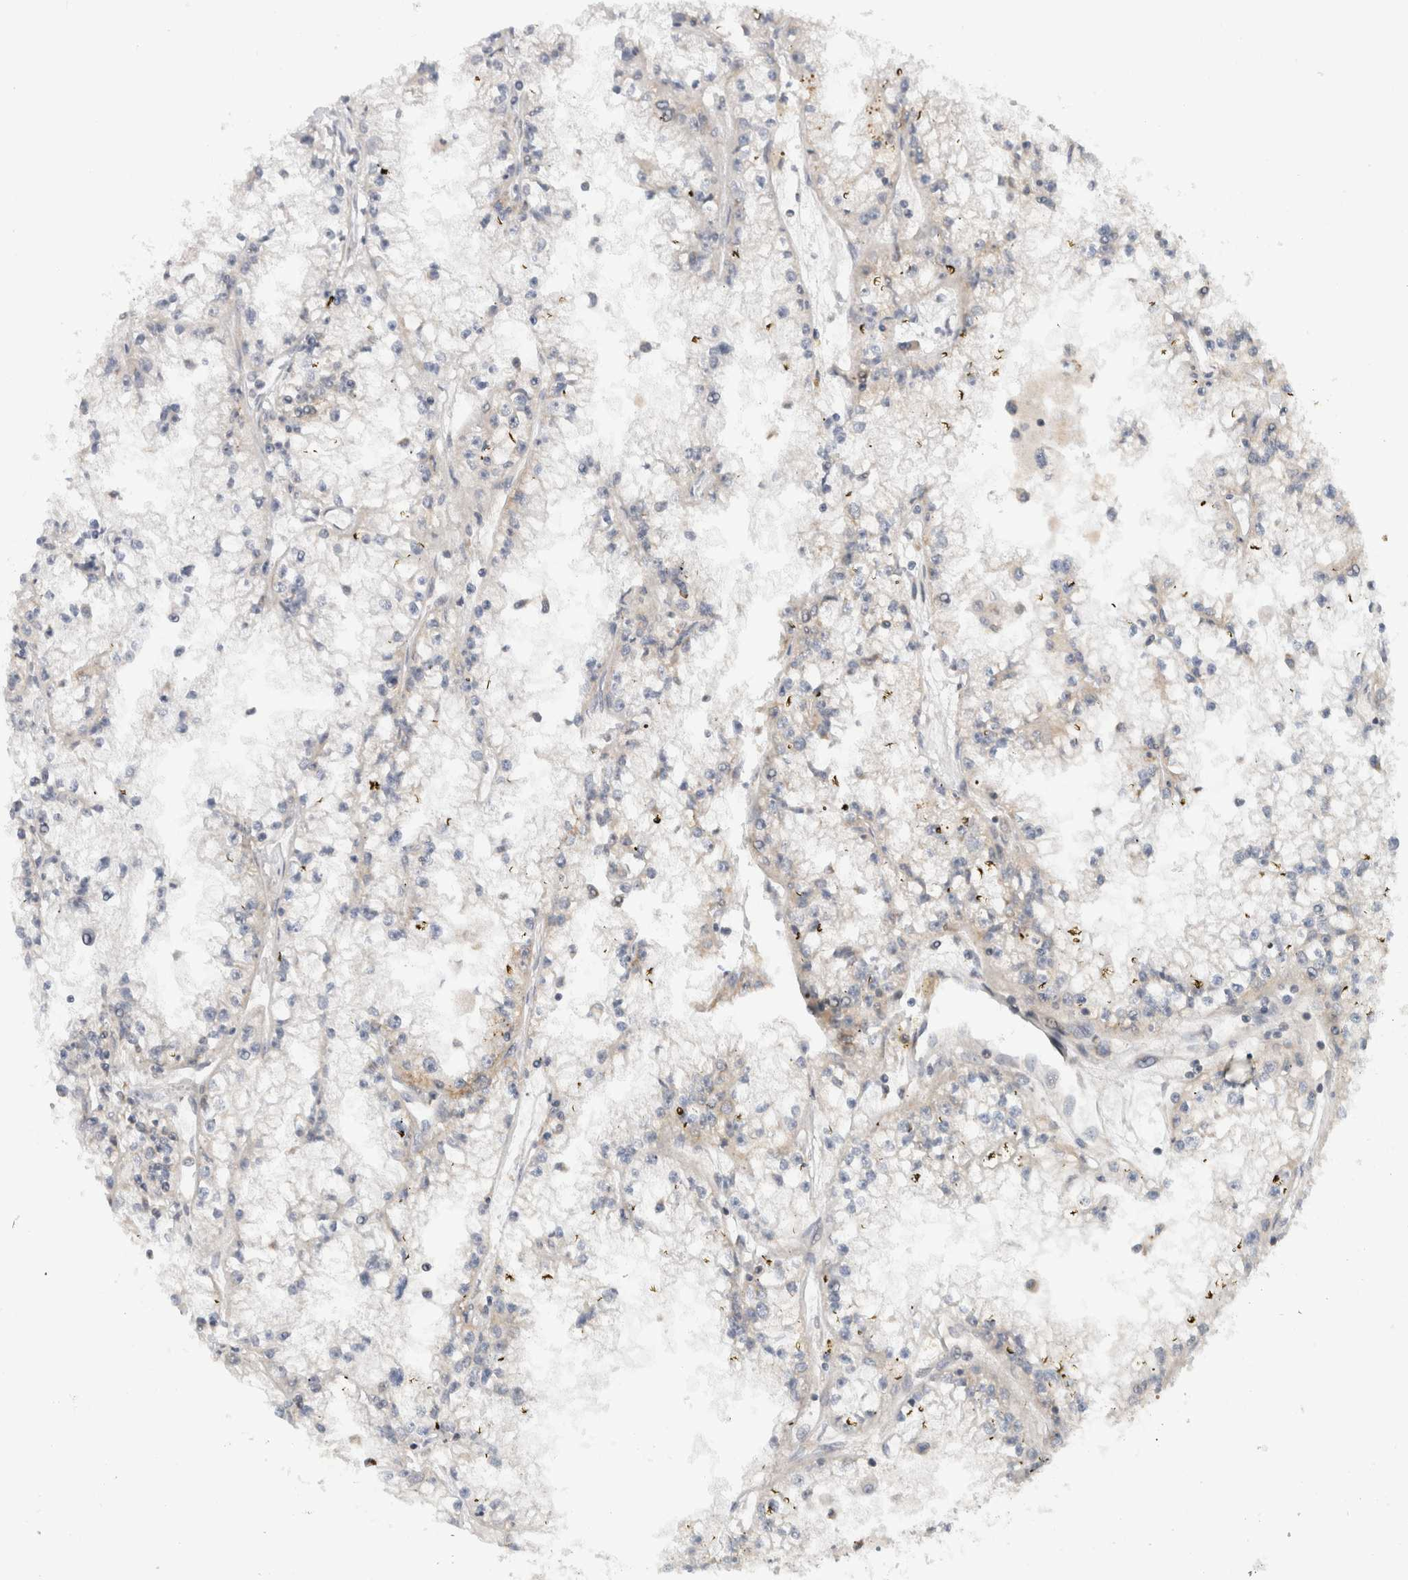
{"staining": {"intensity": "weak", "quantity": "<25%", "location": "cytoplasmic/membranous"}, "tissue": "renal cancer", "cell_type": "Tumor cells", "image_type": "cancer", "snomed": [{"axis": "morphology", "description": "Adenocarcinoma, NOS"}, {"axis": "topography", "description": "Kidney"}], "caption": "Tumor cells show no significant staining in renal cancer.", "gene": "CMC2", "patient": {"sex": "male", "age": 56}}